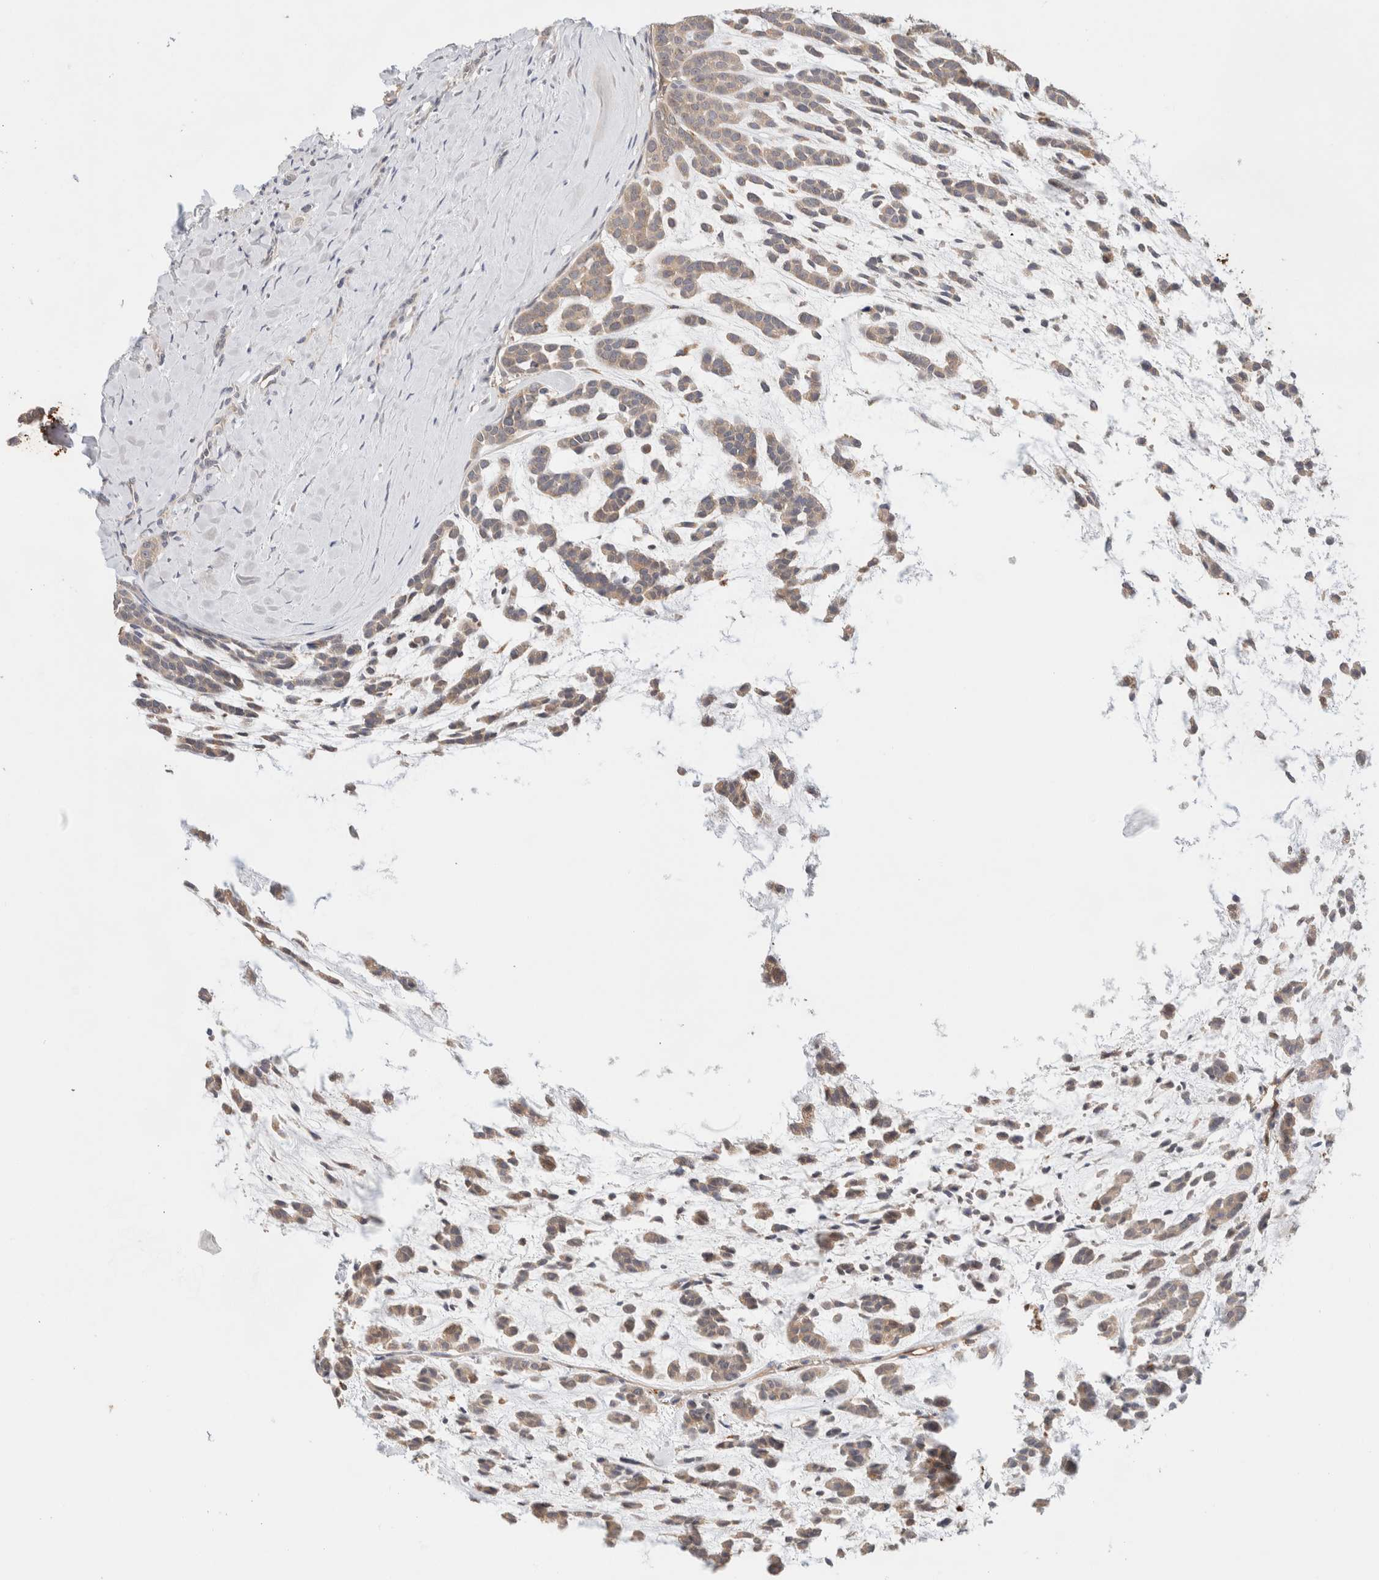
{"staining": {"intensity": "weak", "quantity": ">75%", "location": "cytoplasmic/membranous"}, "tissue": "head and neck cancer", "cell_type": "Tumor cells", "image_type": "cancer", "snomed": [{"axis": "morphology", "description": "Adenocarcinoma, NOS"}, {"axis": "morphology", "description": "Adenoma, NOS"}, {"axis": "topography", "description": "Head-Neck"}], "caption": "The histopathology image reveals staining of head and neck cancer (adenoma), revealing weak cytoplasmic/membranous protein staining (brown color) within tumor cells.", "gene": "CA13", "patient": {"sex": "female", "age": 55}}